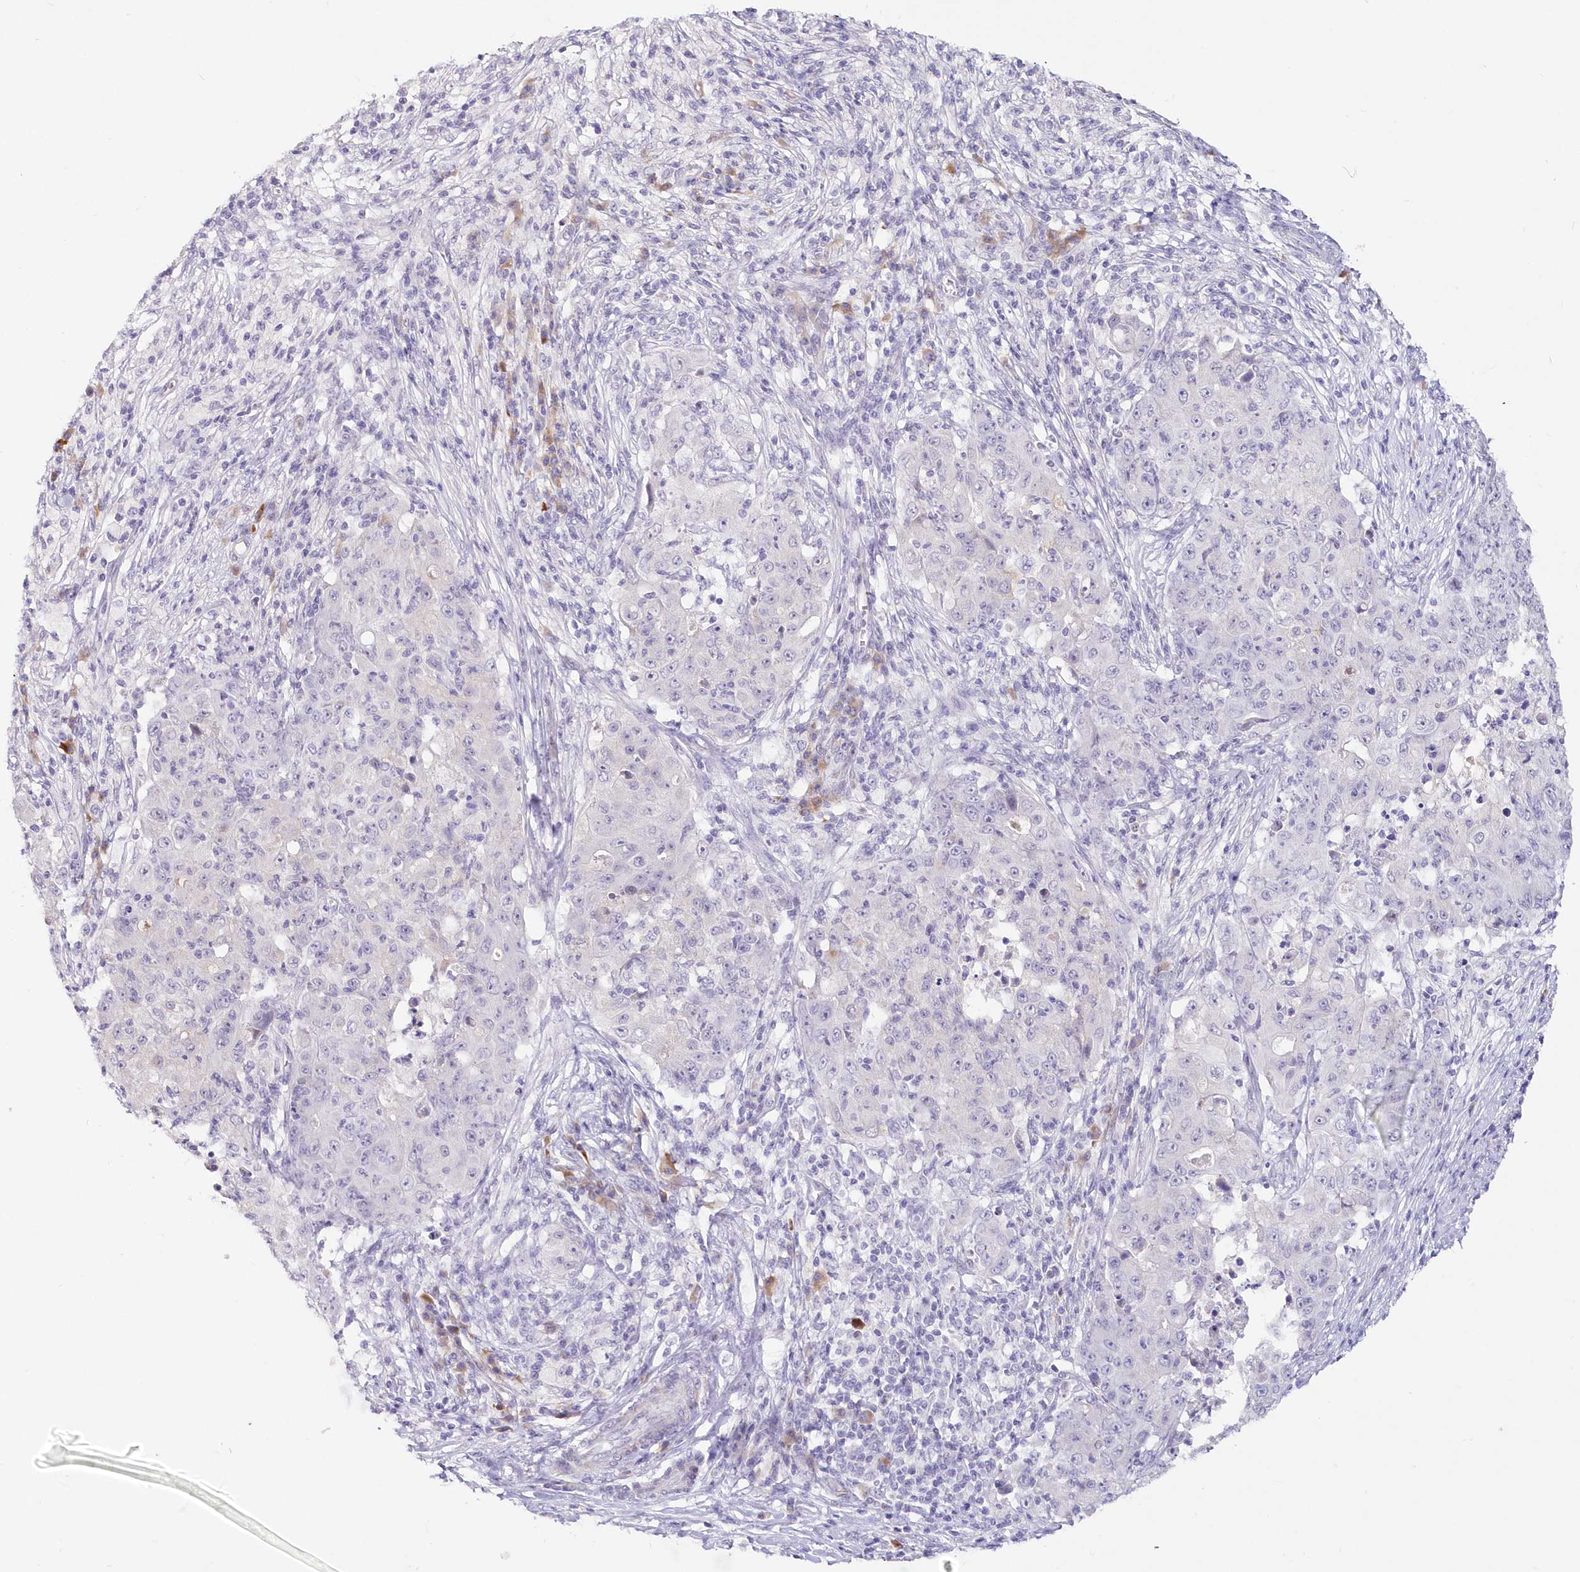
{"staining": {"intensity": "negative", "quantity": "none", "location": "none"}, "tissue": "ovarian cancer", "cell_type": "Tumor cells", "image_type": "cancer", "snomed": [{"axis": "morphology", "description": "Carcinoma, endometroid"}, {"axis": "topography", "description": "Ovary"}], "caption": "Ovarian endometroid carcinoma was stained to show a protein in brown. There is no significant expression in tumor cells.", "gene": "SNED1", "patient": {"sex": "female", "age": 42}}